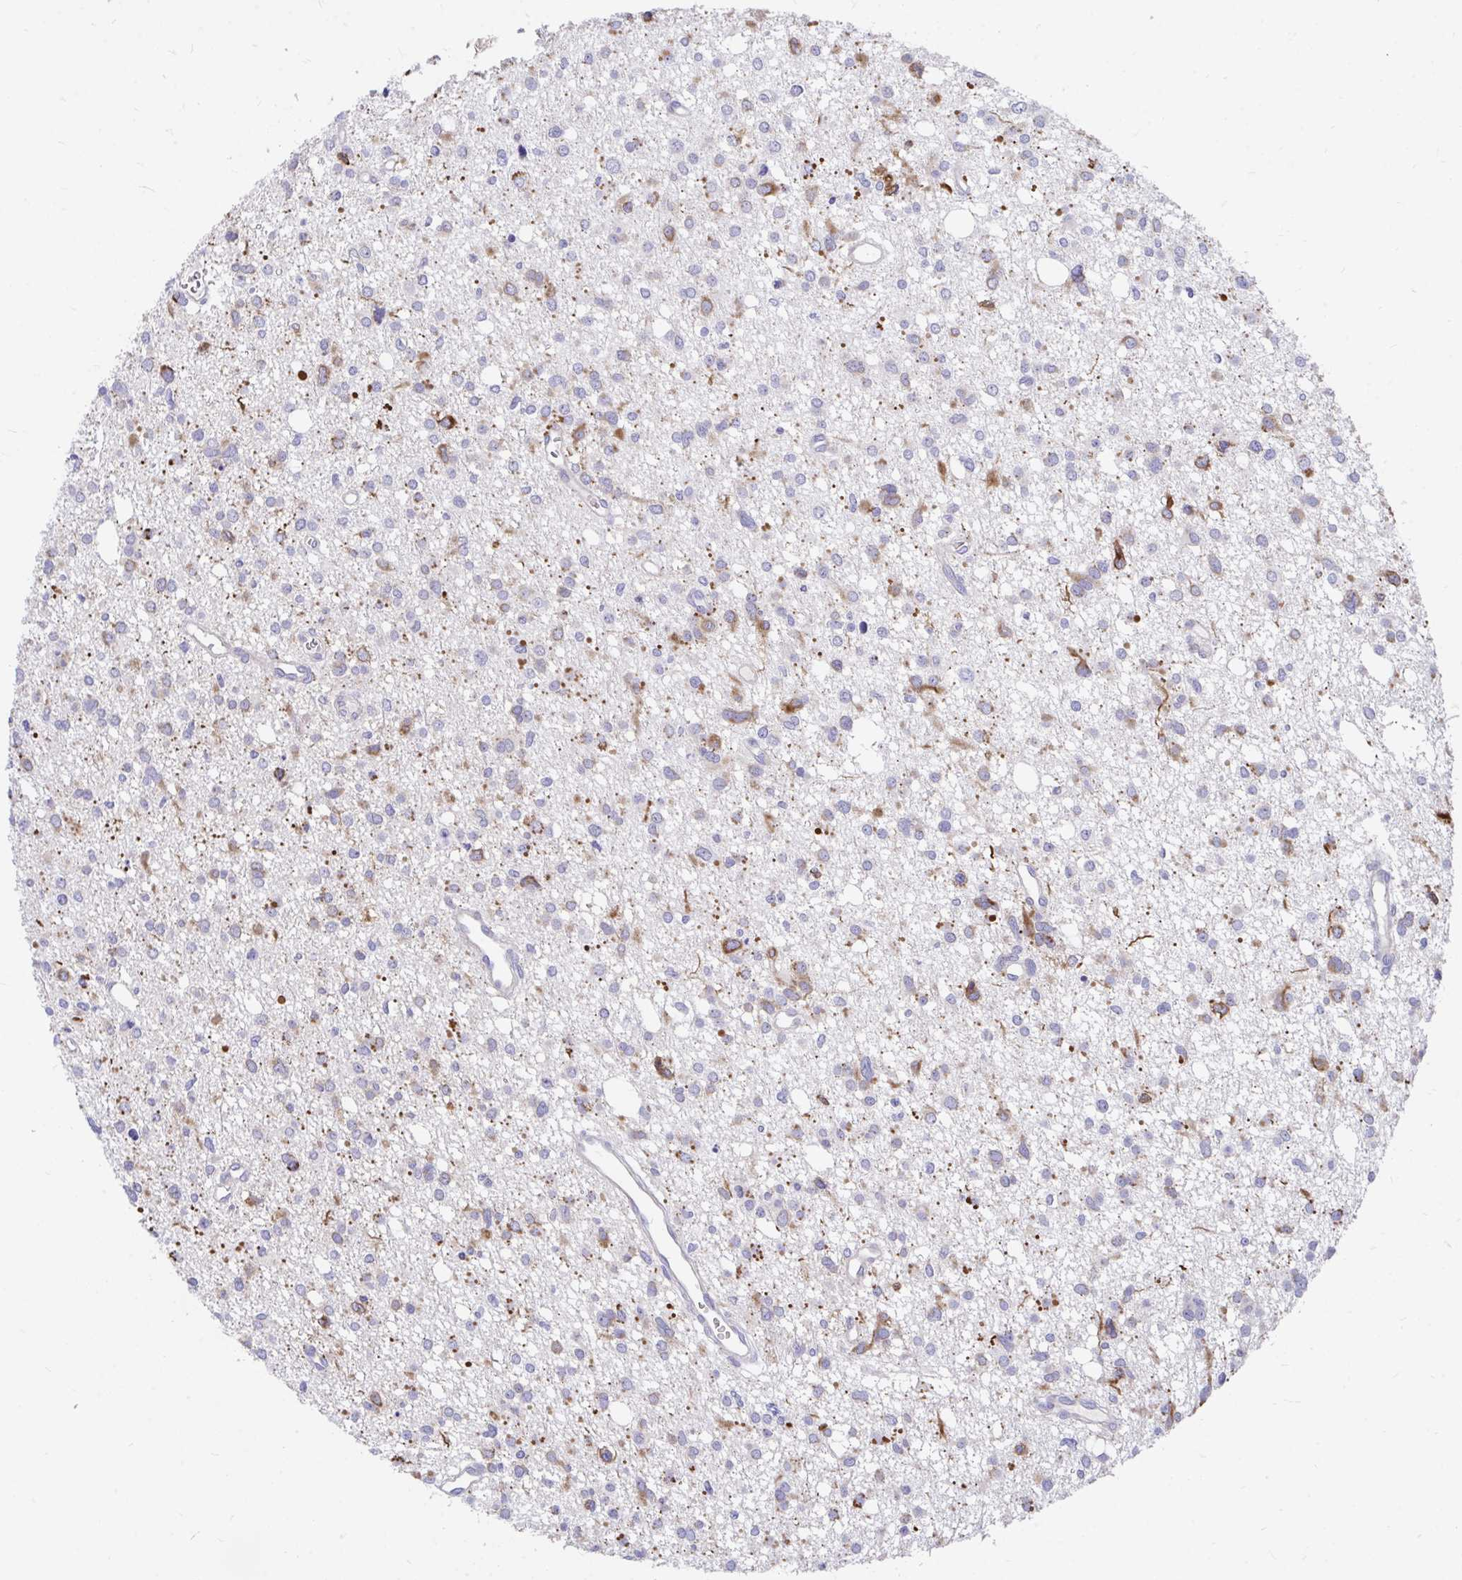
{"staining": {"intensity": "moderate", "quantity": "<25%", "location": "cytoplasmic/membranous"}, "tissue": "glioma", "cell_type": "Tumor cells", "image_type": "cancer", "snomed": [{"axis": "morphology", "description": "Glioma, malignant, High grade"}, {"axis": "topography", "description": "Brain"}], "caption": "Protein analysis of glioma tissue exhibits moderate cytoplasmic/membranous positivity in approximately <25% of tumor cells.", "gene": "FHIP1B", "patient": {"sex": "male", "age": 23}}